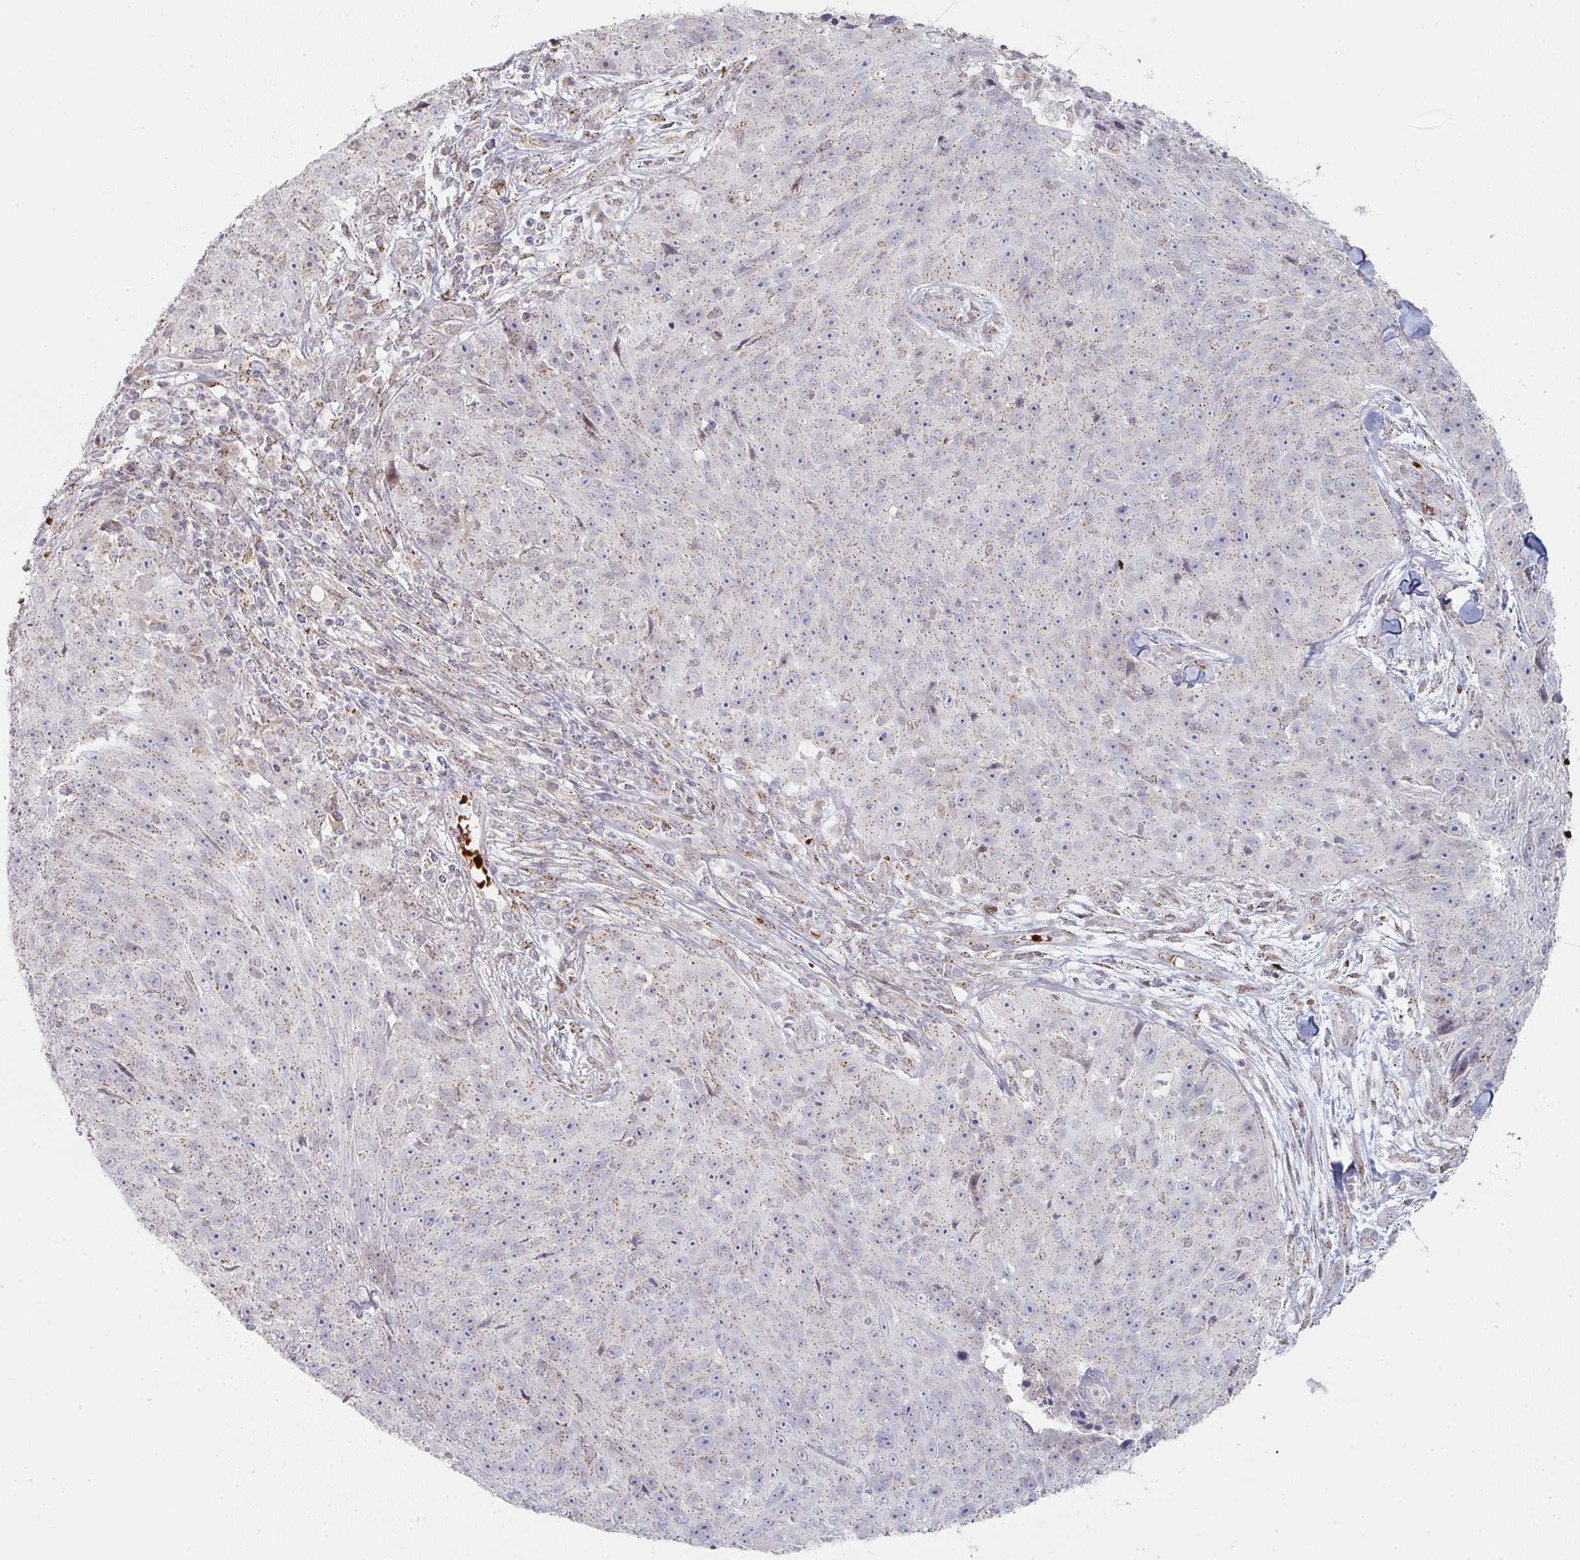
{"staining": {"intensity": "moderate", "quantity": ">75%", "location": "cytoplasmic/membranous"}, "tissue": "skin cancer", "cell_type": "Tumor cells", "image_type": "cancer", "snomed": [{"axis": "morphology", "description": "Squamous cell carcinoma, NOS"}, {"axis": "topography", "description": "Skin"}], "caption": "Moderate cytoplasmic/membranous protein positivity is appreciated in about >75% of tumor cells in skin cancer. The staining was performed using DAB (3,3'-diaminobenzidine), with brown indicating positive protein expression. Nuclei are stained blue with hematoxylin.", "gene": "ZNF526", "patient": {"sex": "female", "age": 87}}